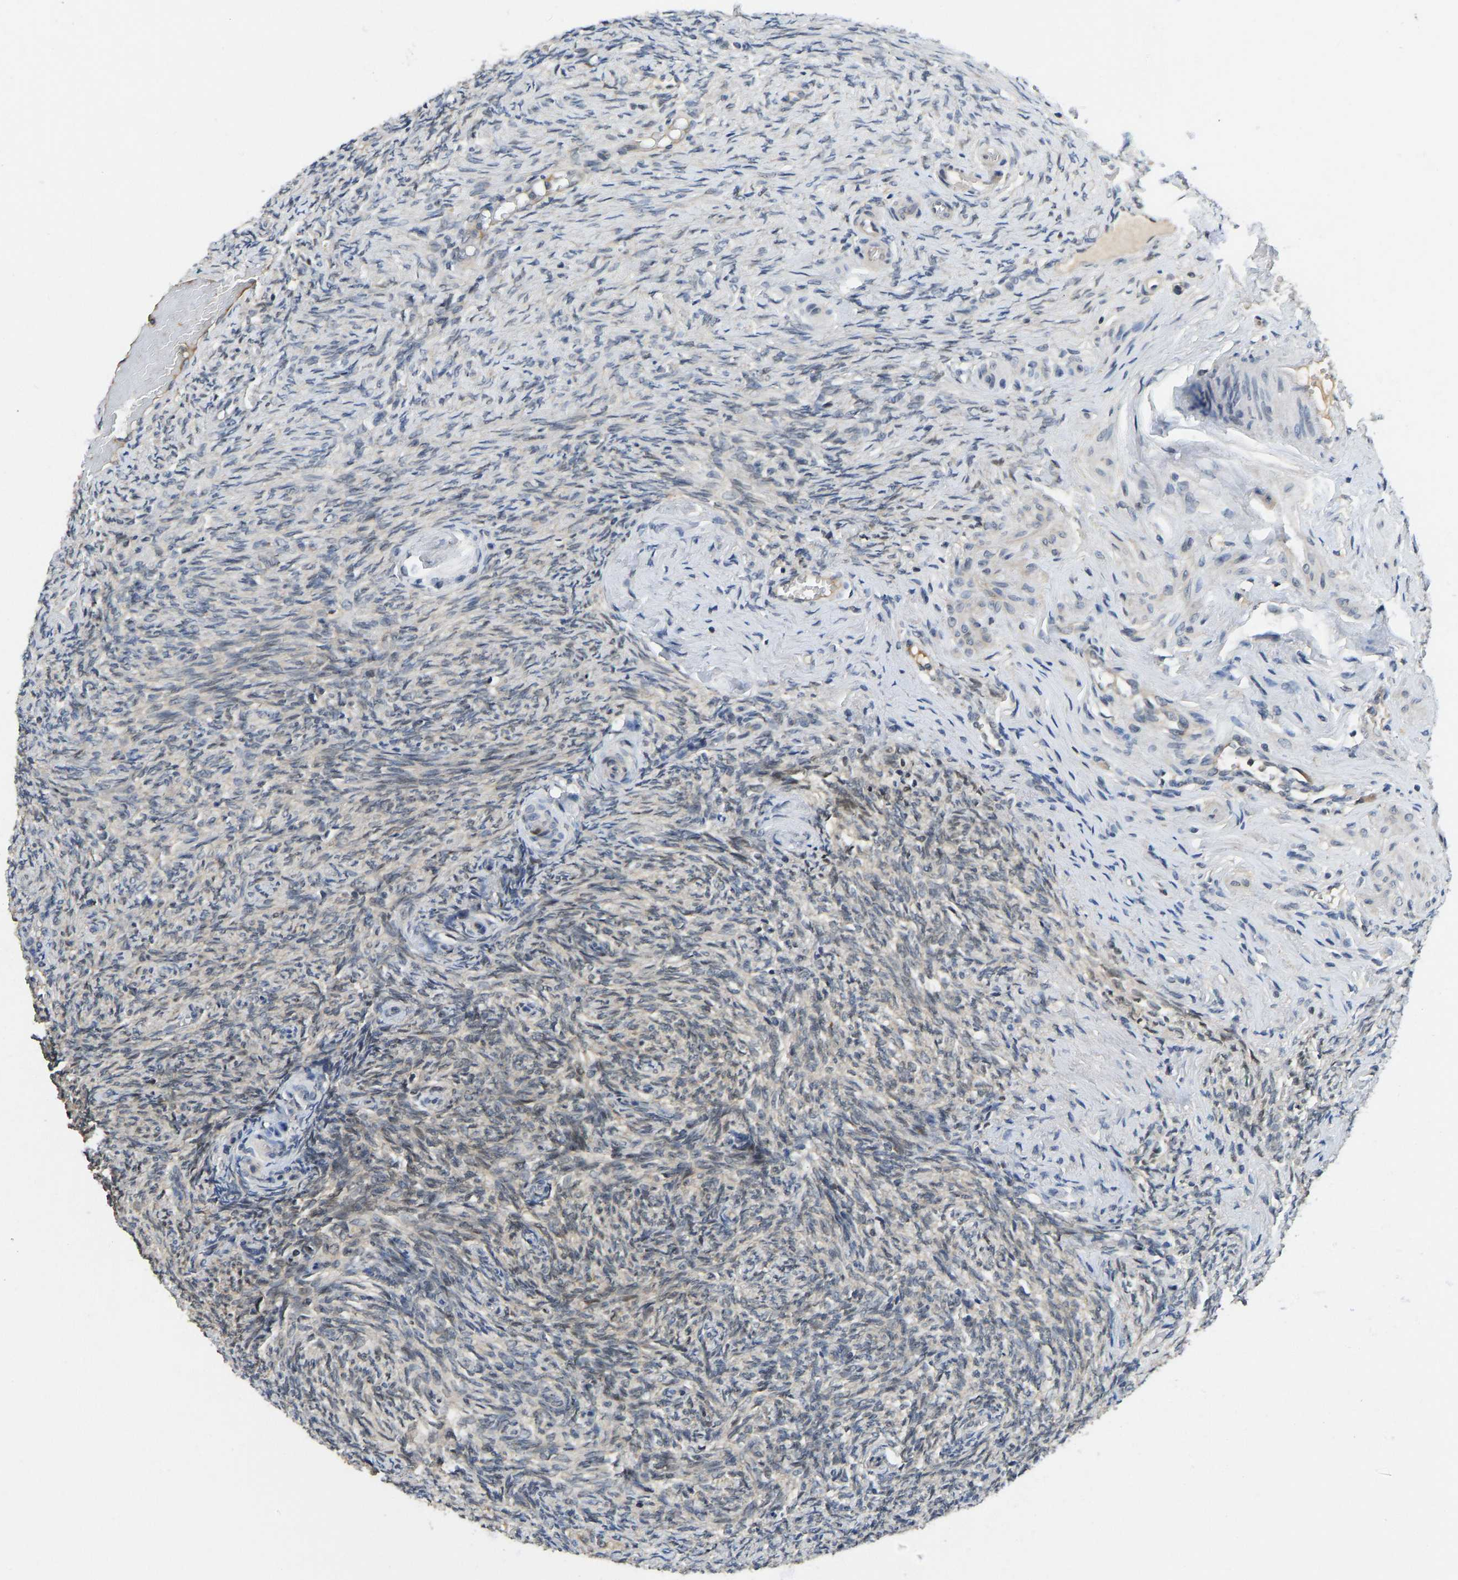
{"staining": {"intensity": "moderate", "quantity": ">75%", "location": "cytoplasmic/membranous"}, "tissue": "ovary", "cell_type": "Follicle cells", "image_type": "normal", "snomed": [{"axis": "morphology", "description": "Normal tissue, NOS"}, {"axis": "topography", "description": "Ovary"}], "caption": "IHC staining of normal ovary, which reveals medium levels of moderate cytoplasmic/membranous expression in about >75% of follicle cells indicating moderate cytoplasmic/membranous protein positivity. The staining was performed using DAB (3,3'-diaminobenzidine) (brown) for protein detection and nuclei were counterstained in hematoxylin (blue).", "gene": "NDRG3", "patient": {"sex": "female", "age": 41}}